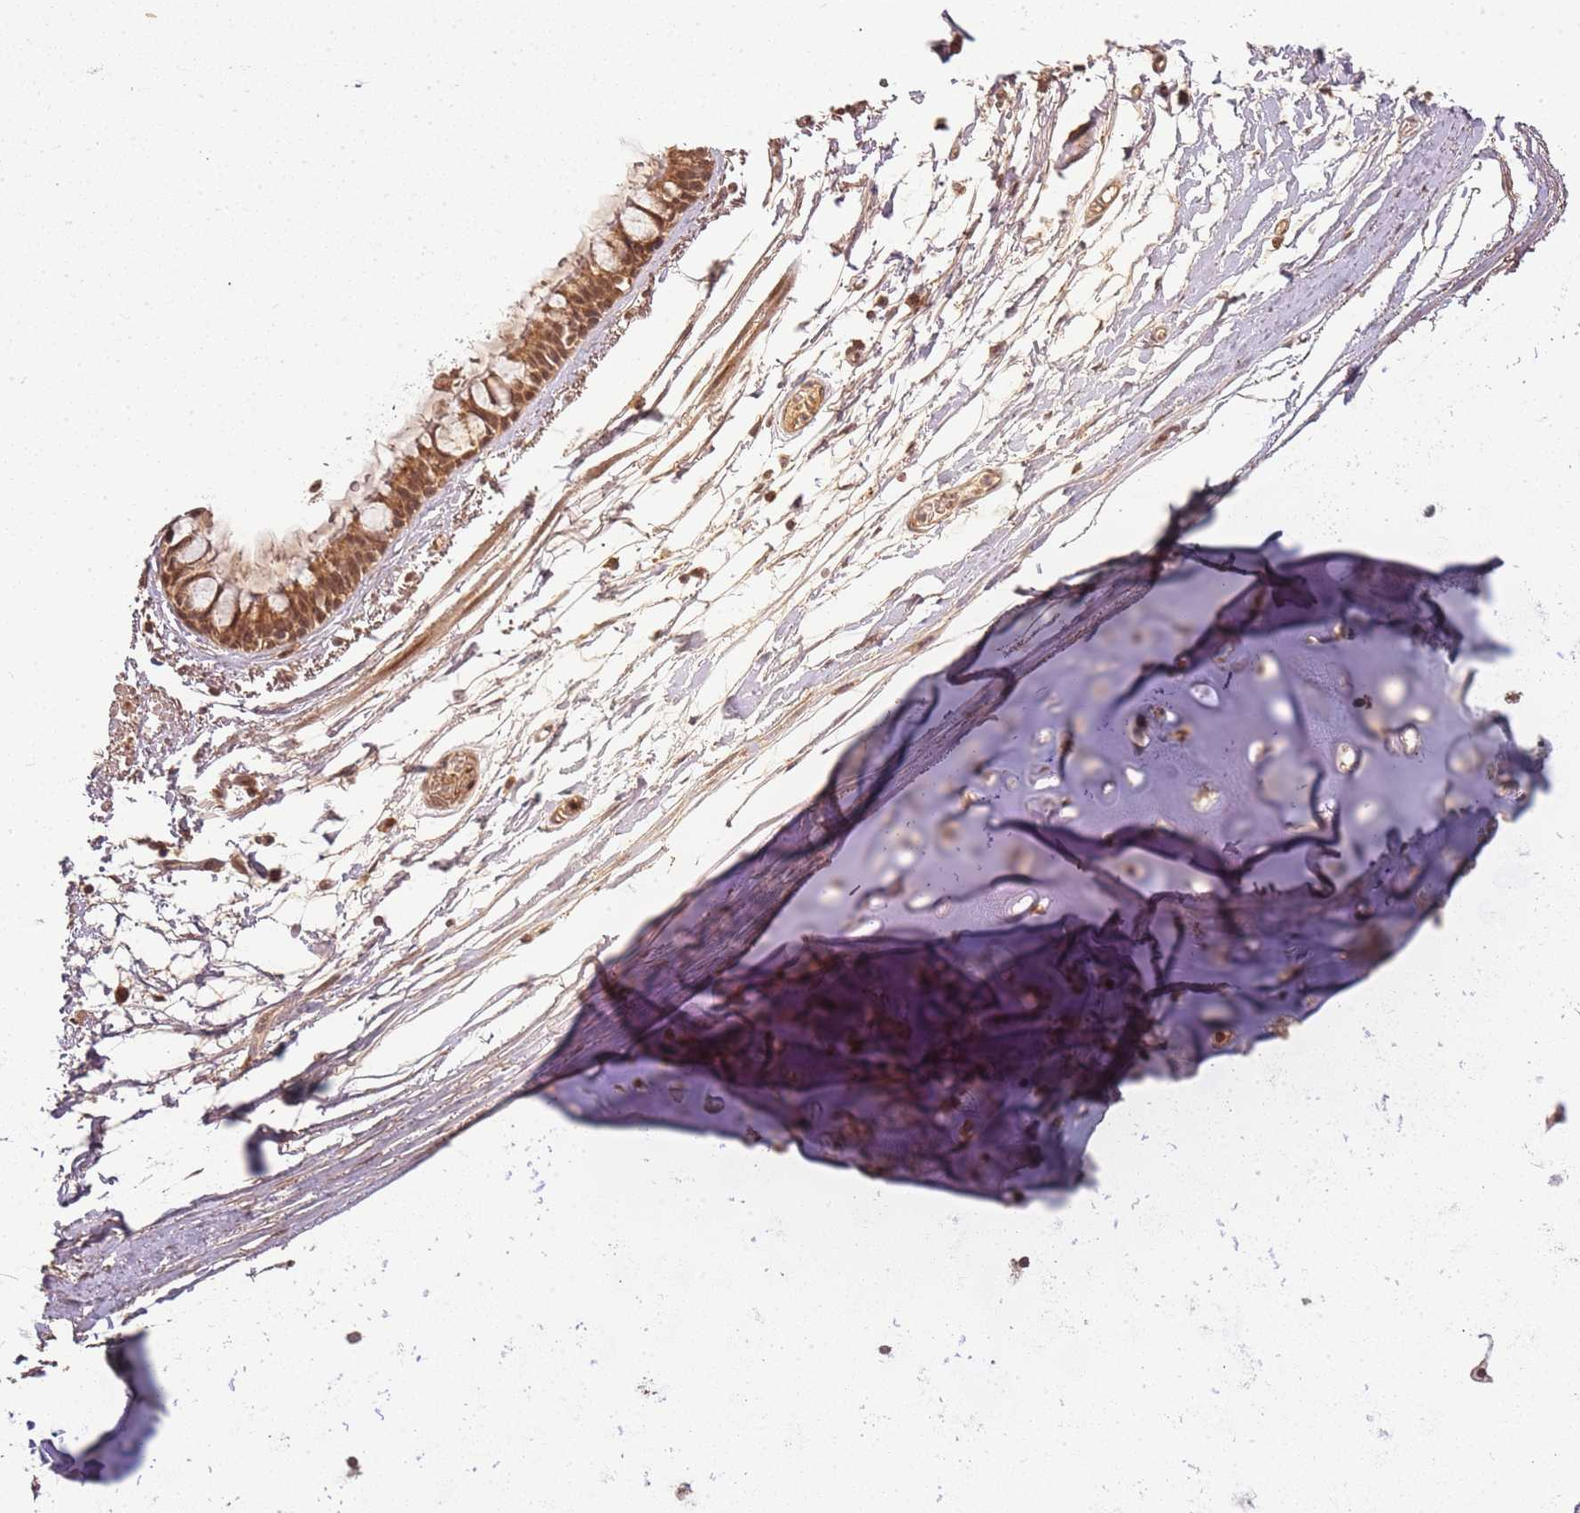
{"staining": {"intensity": "moderate", "quantity": ">75%", "location": "cytoplasmic/membranous,nuclear"}, "tissue": "bronchus", "cell_type": "Respiratory epithelial cells", "image_type": "normal", "snomed": [{"axis": "morphology", "description": "Normal tissue, NOS"}, {"axis": "topography", "description": "Cartilage tissue"}], "caption": "Immunohistochemical staining of unremarkable bronchus reveals medium levels of moderate cytoplasmic/membranous,nuclear staining in about >75% of respiratory epithelial cells.", "gene": "ZNF497", "patient": {"sex": "male", "age": 63}}